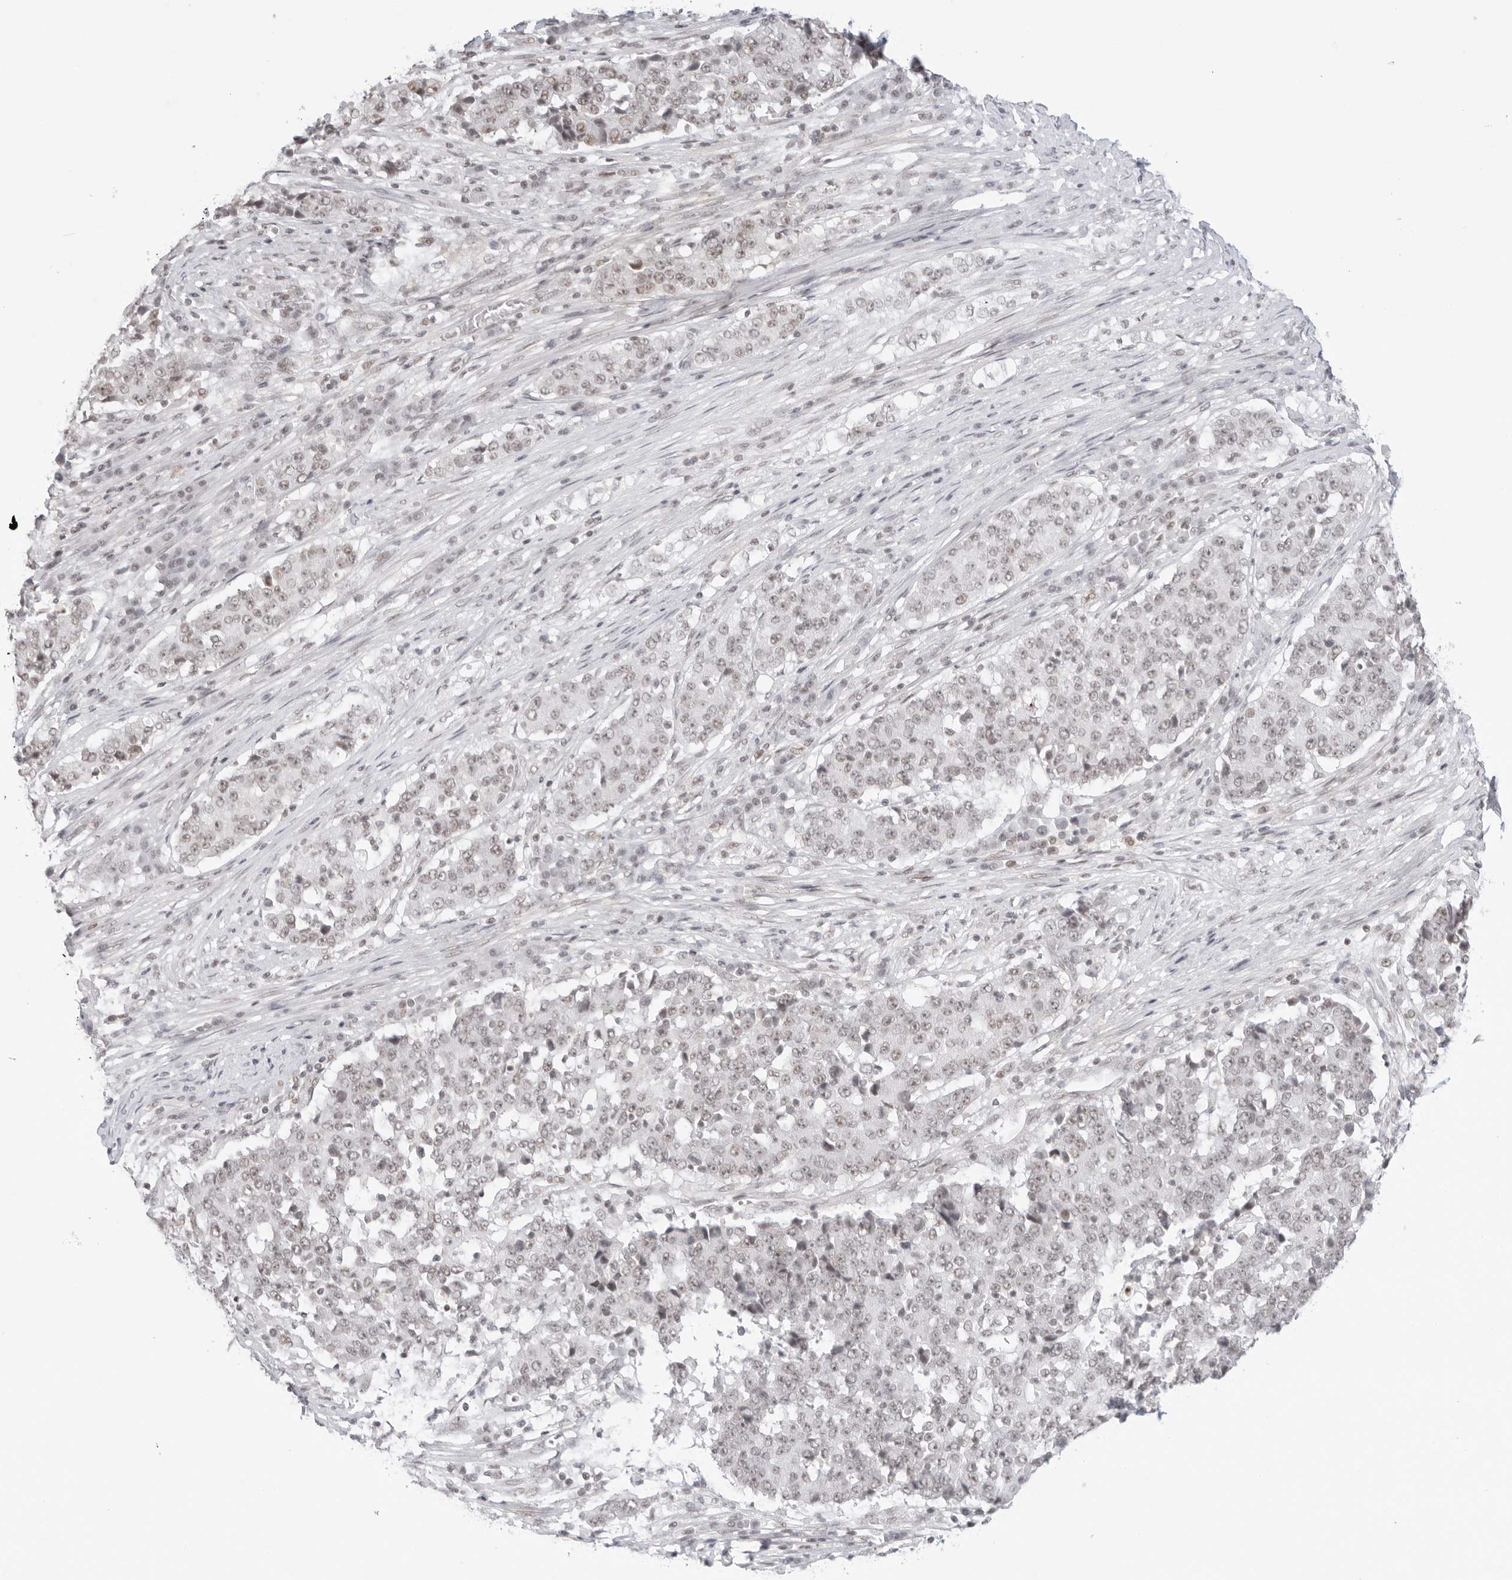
{"staining": {"intensity": "weak", "quantity": "<25%", "location": "nuclear"}, "tissue": "stomach cancer", "cell_type": "Tumor cells", "image_type": "cancer", "snomed": [{"axis": "morphology", "description": "Adenocarcinoma, NOS"}, {"axis": "topography", "description": "Stomach"}], "caption": "Immunohistochemical staining of stomach adenocarcinoma displays no significant positivity in tumor cells.", "gene": "TCIM", "patient": {"sex": "male", "age": 59}}